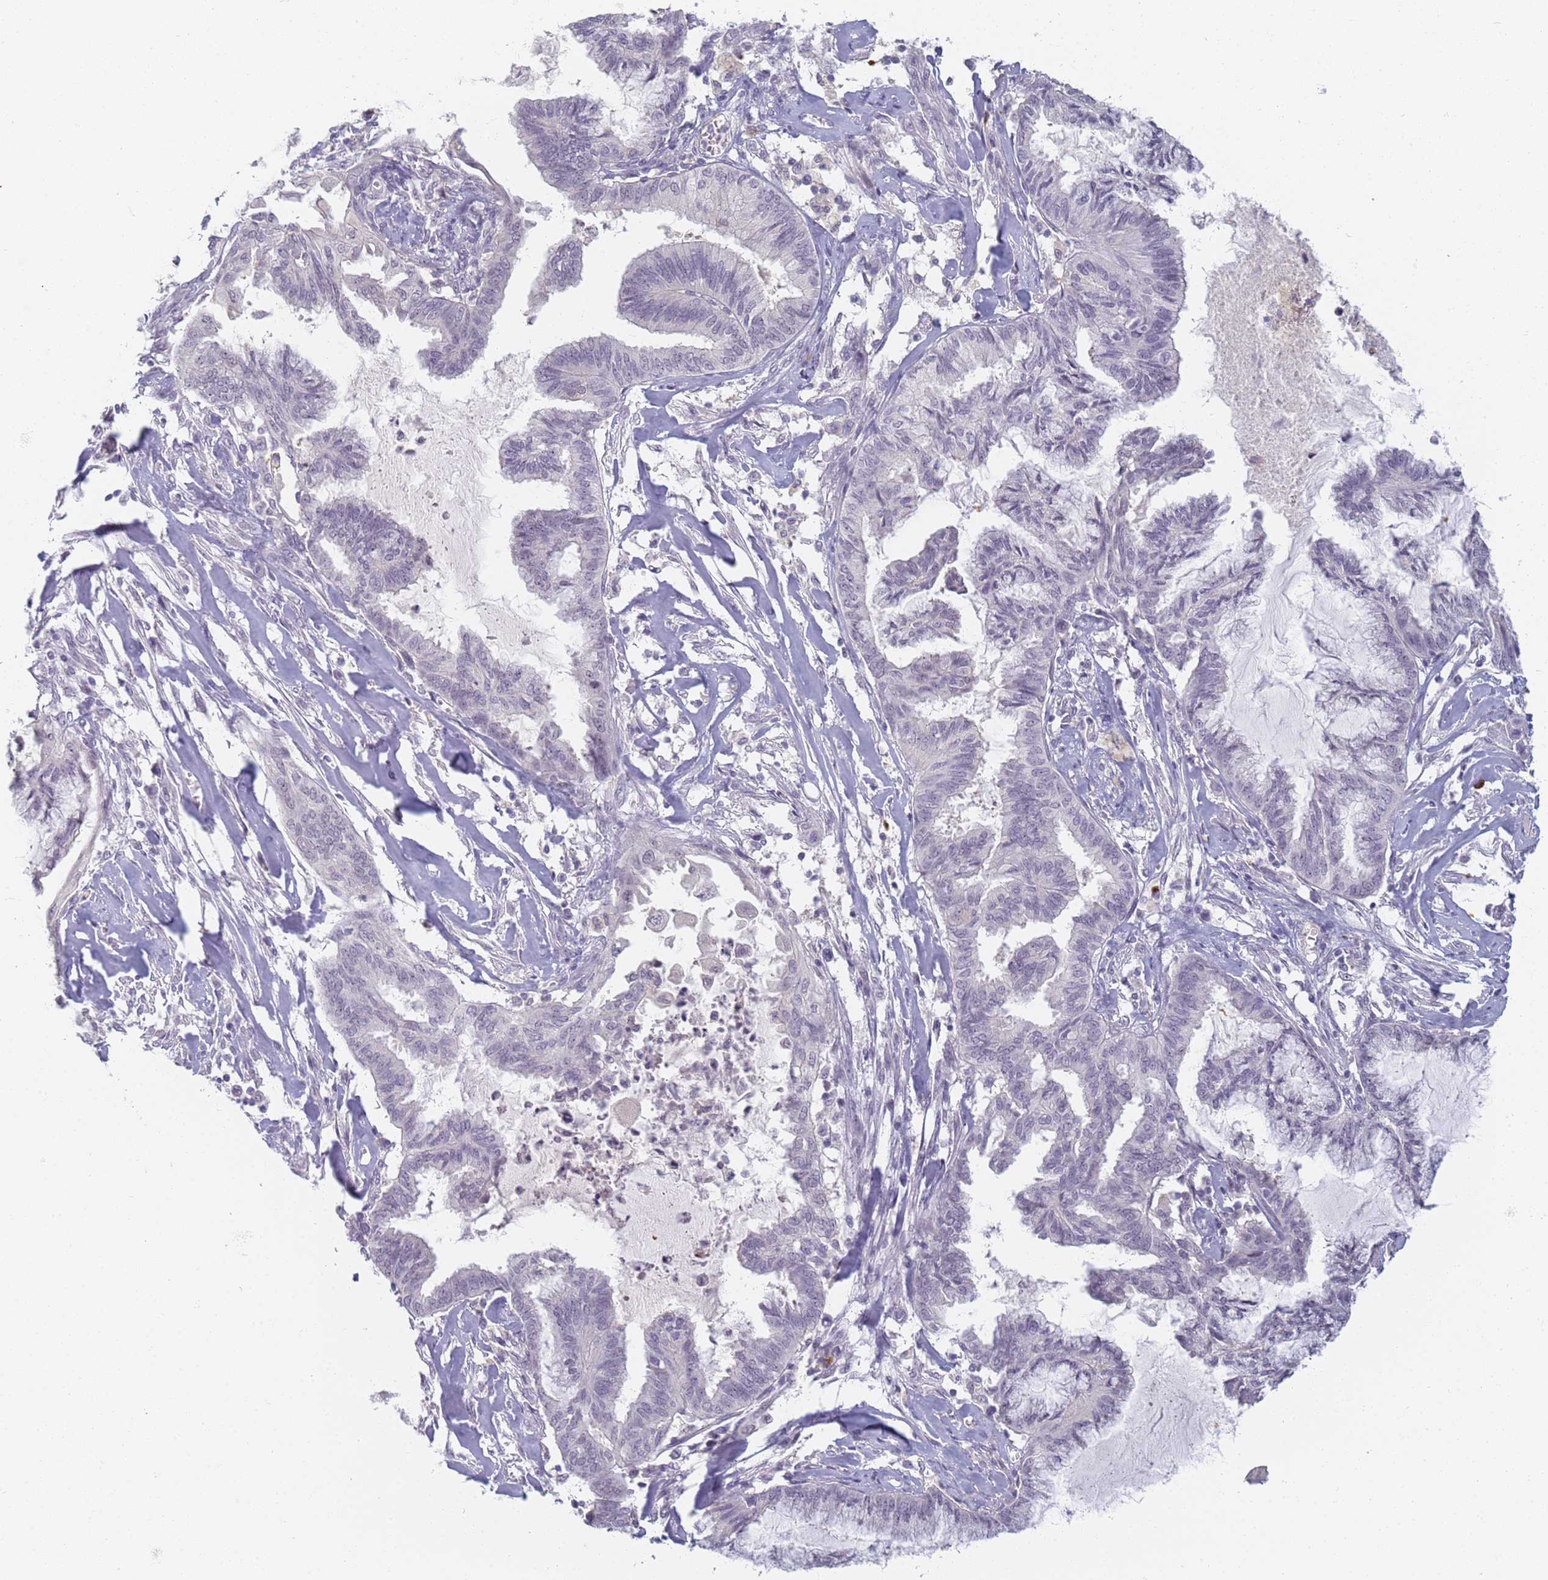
{"staining": {"intensity": "negative", "quantity": "none", "location": "none"}, "tissue": "endometrial cancer", "cell_type": "Tumor cells", "image_type": "cancer", "snomed": [{"axis": "morphology", "description": "Adenocarcinoma, NOS"}, {"axis": "topography", "description": "Endometrium"}], "caption": "Immunohistochemical staining of endometrial cancer shows no significant staining in tumor cells.", "gene": "SLC38A9", "patient": {"sex": "female", "age": 86}}